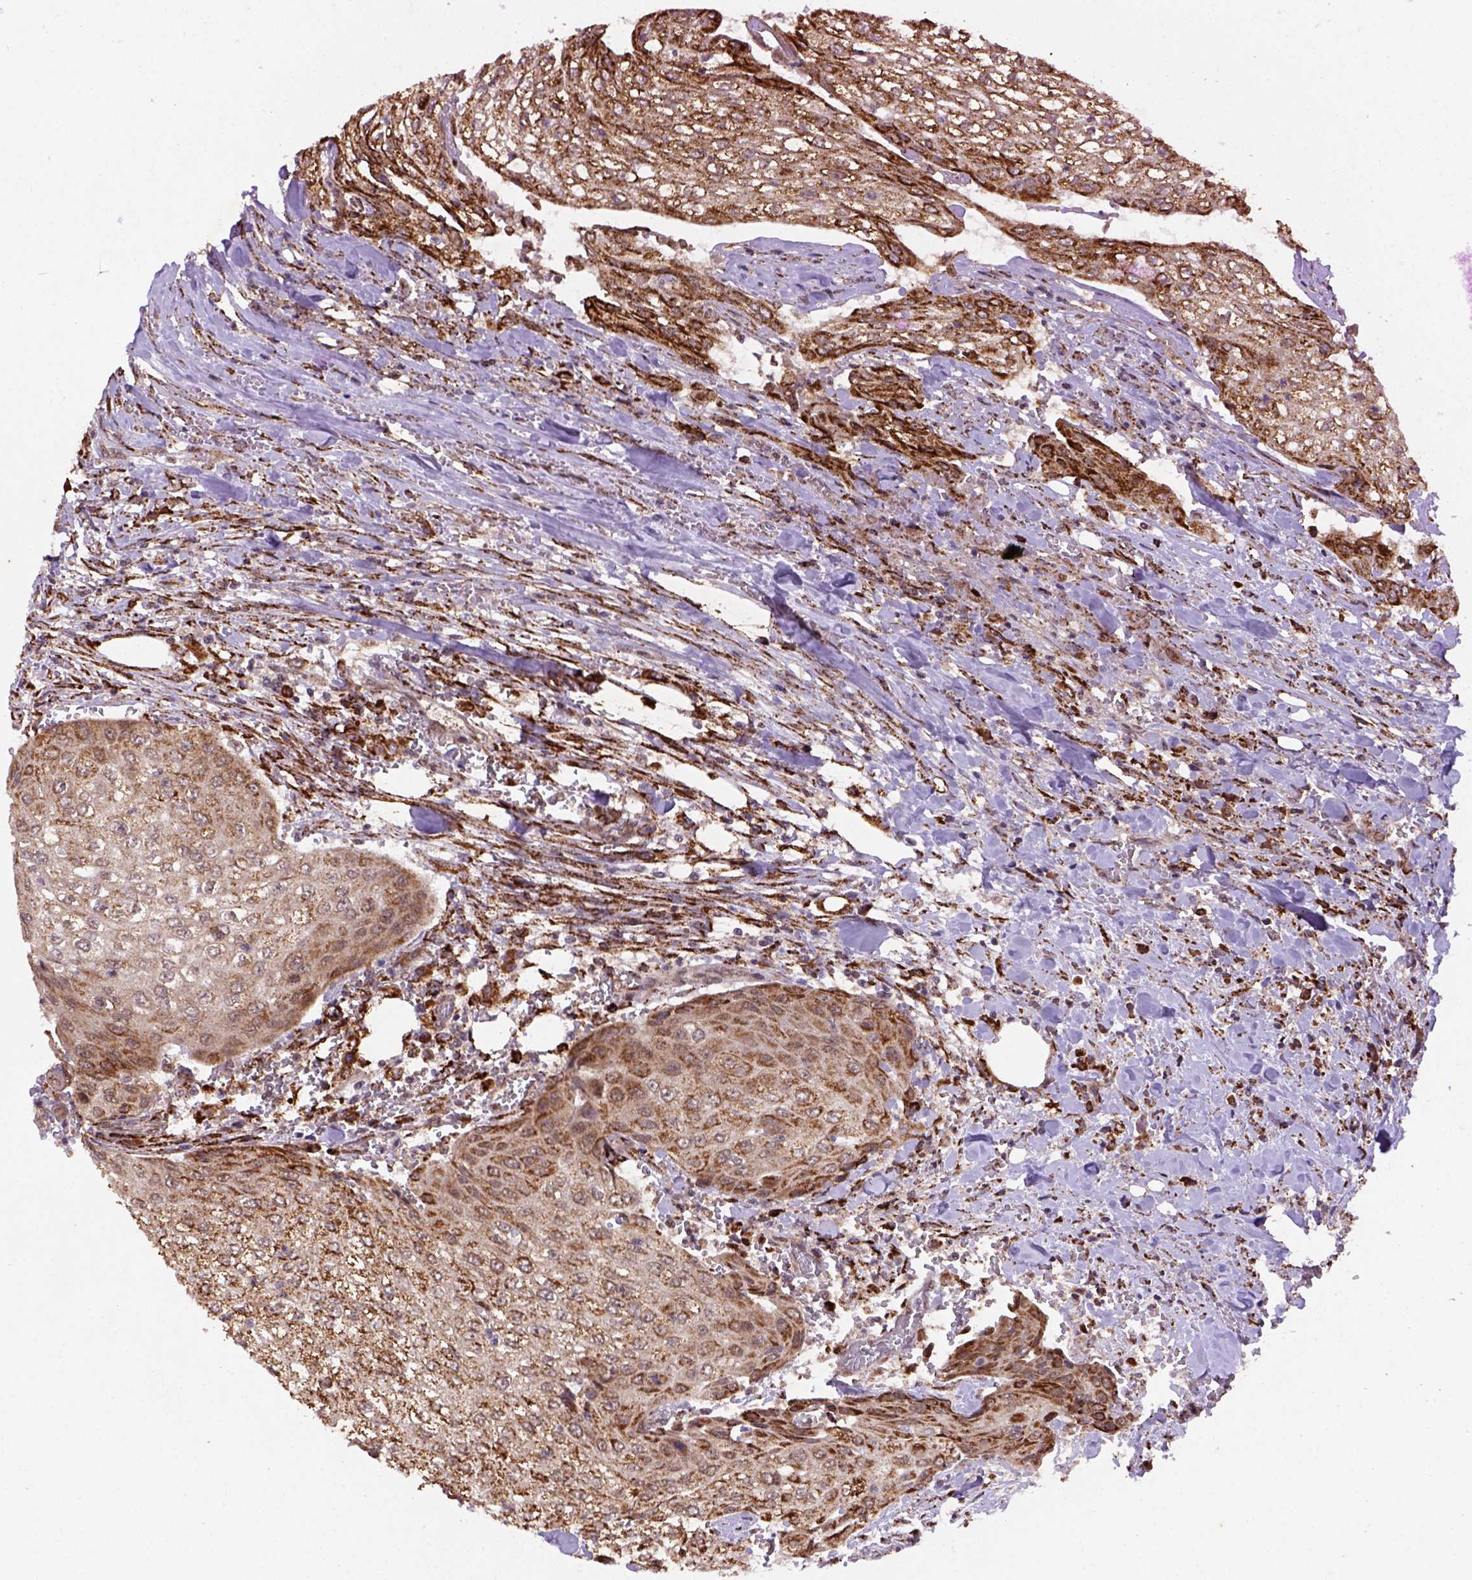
{"staining": {"intensity": "moderate", "quantity": ">75%", "location": "cytoplasmic/membranous"}, "tissue": "urothelial cancer", "cell_type": "Tumor cells", "image_type": "cancer", "snomed": [{"axis": "morphology", "description": "Urothelial carcinoma, High grade"}, {"axis": "topography", "description": "Urinary bladder"}], "caption": "Urothelial cancer was stained to show a protein in brown. There is medium levels of moderate cytoplasmic/membranous expression in about >75% of tumor cells.", "gene": "FZD7", "patient": {"sex": "male", "age": 62}}